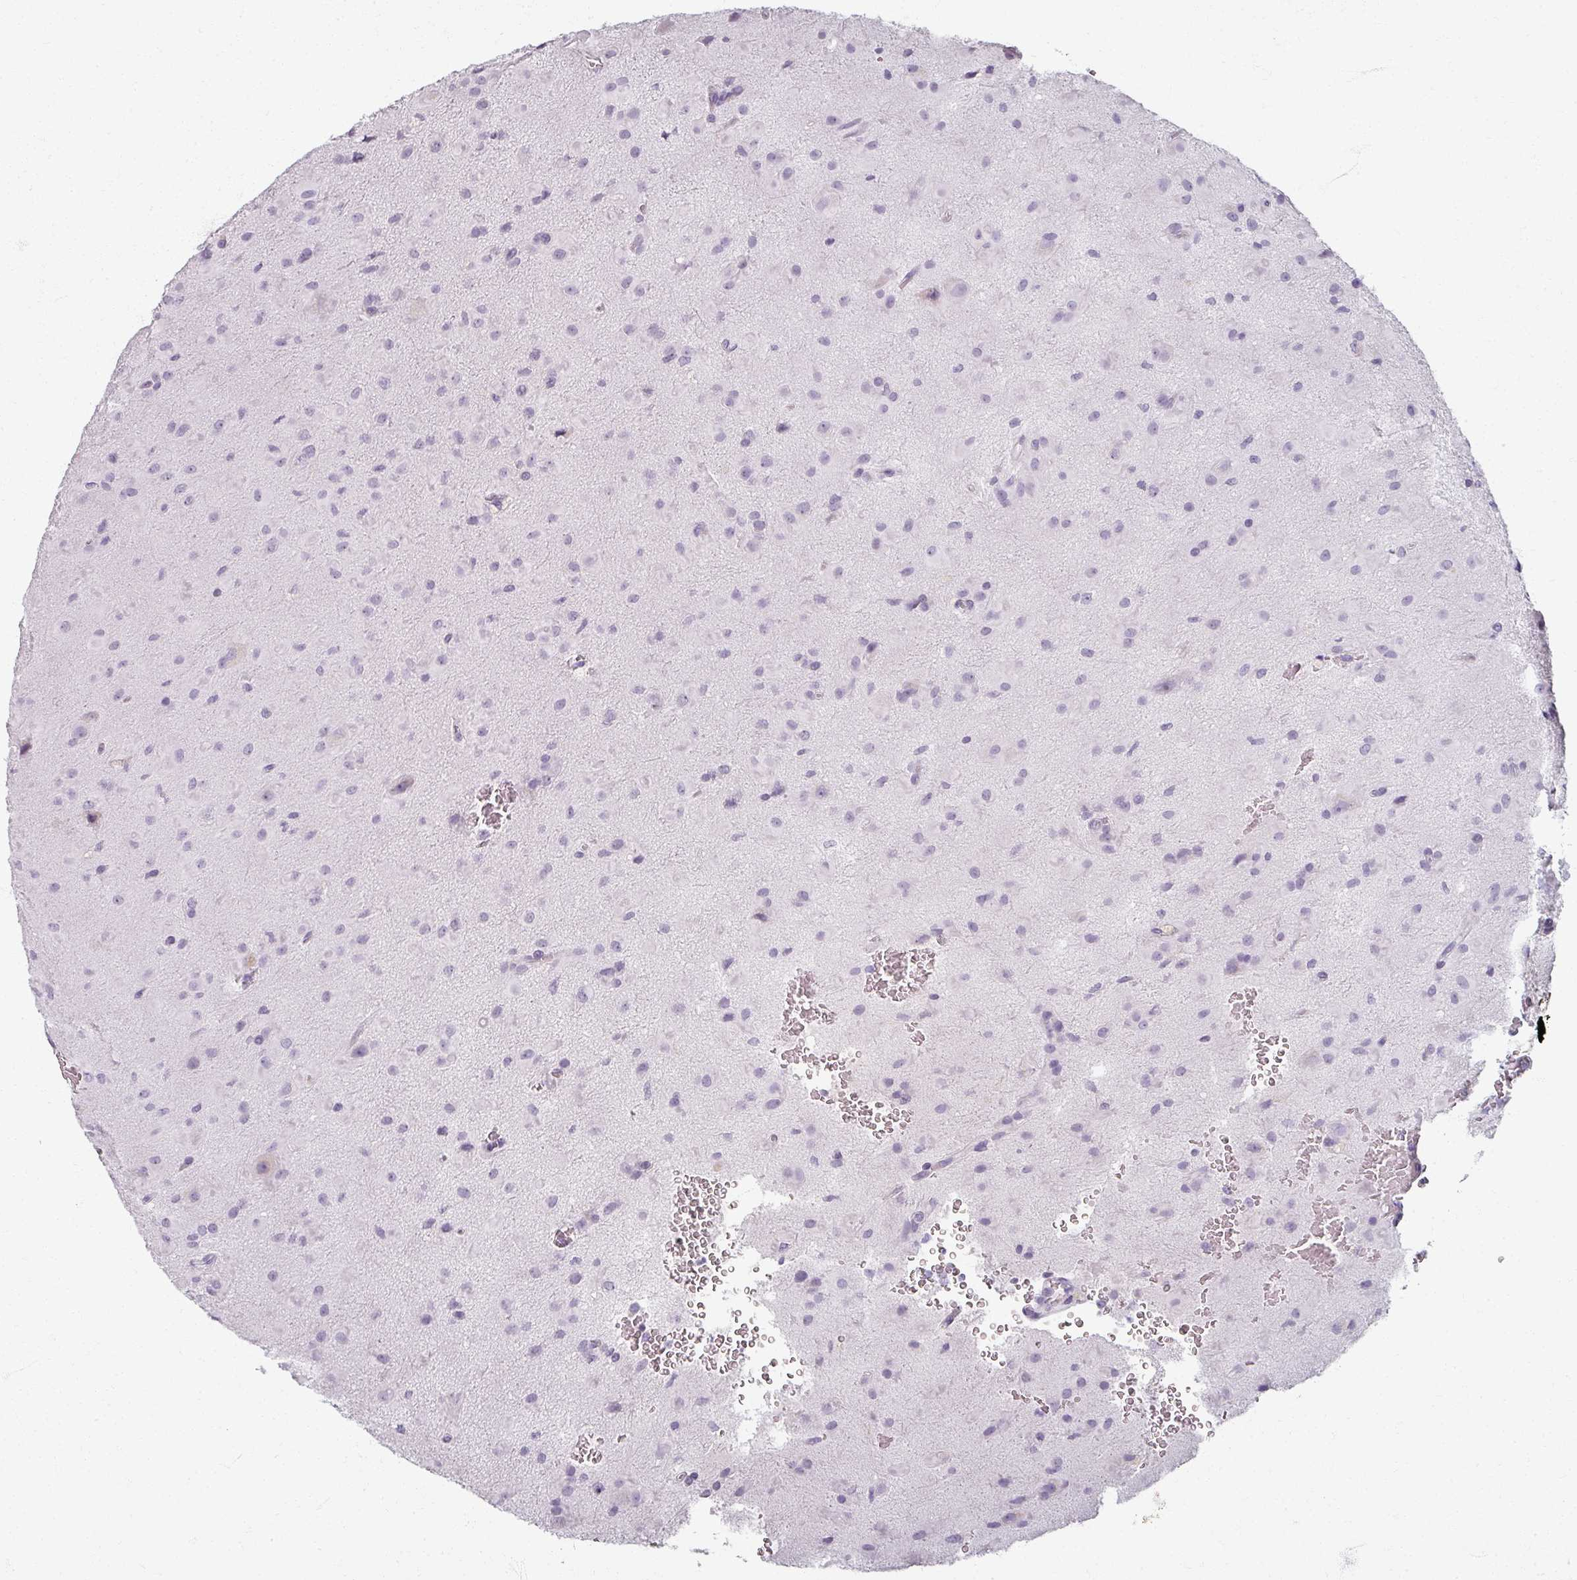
{"staining": {"intensity": "negative", "quantity": "none", "location": "none"}, "tissue": "glioma", "cell_type": "Tumor cells", "image_type": "cancer", "snomed": [{"axis": "morphology", "description": "Glioma, malignant, Low grade"}, {"axis": "topography", "description": "Brain"}], "caption": "Immunohistochemistry (IHC) of human low-grade glioma (malignant) displays no positivity in tumor cells.", "gene": "REG3G", "patient": {"sex": "male", "age": 58}}